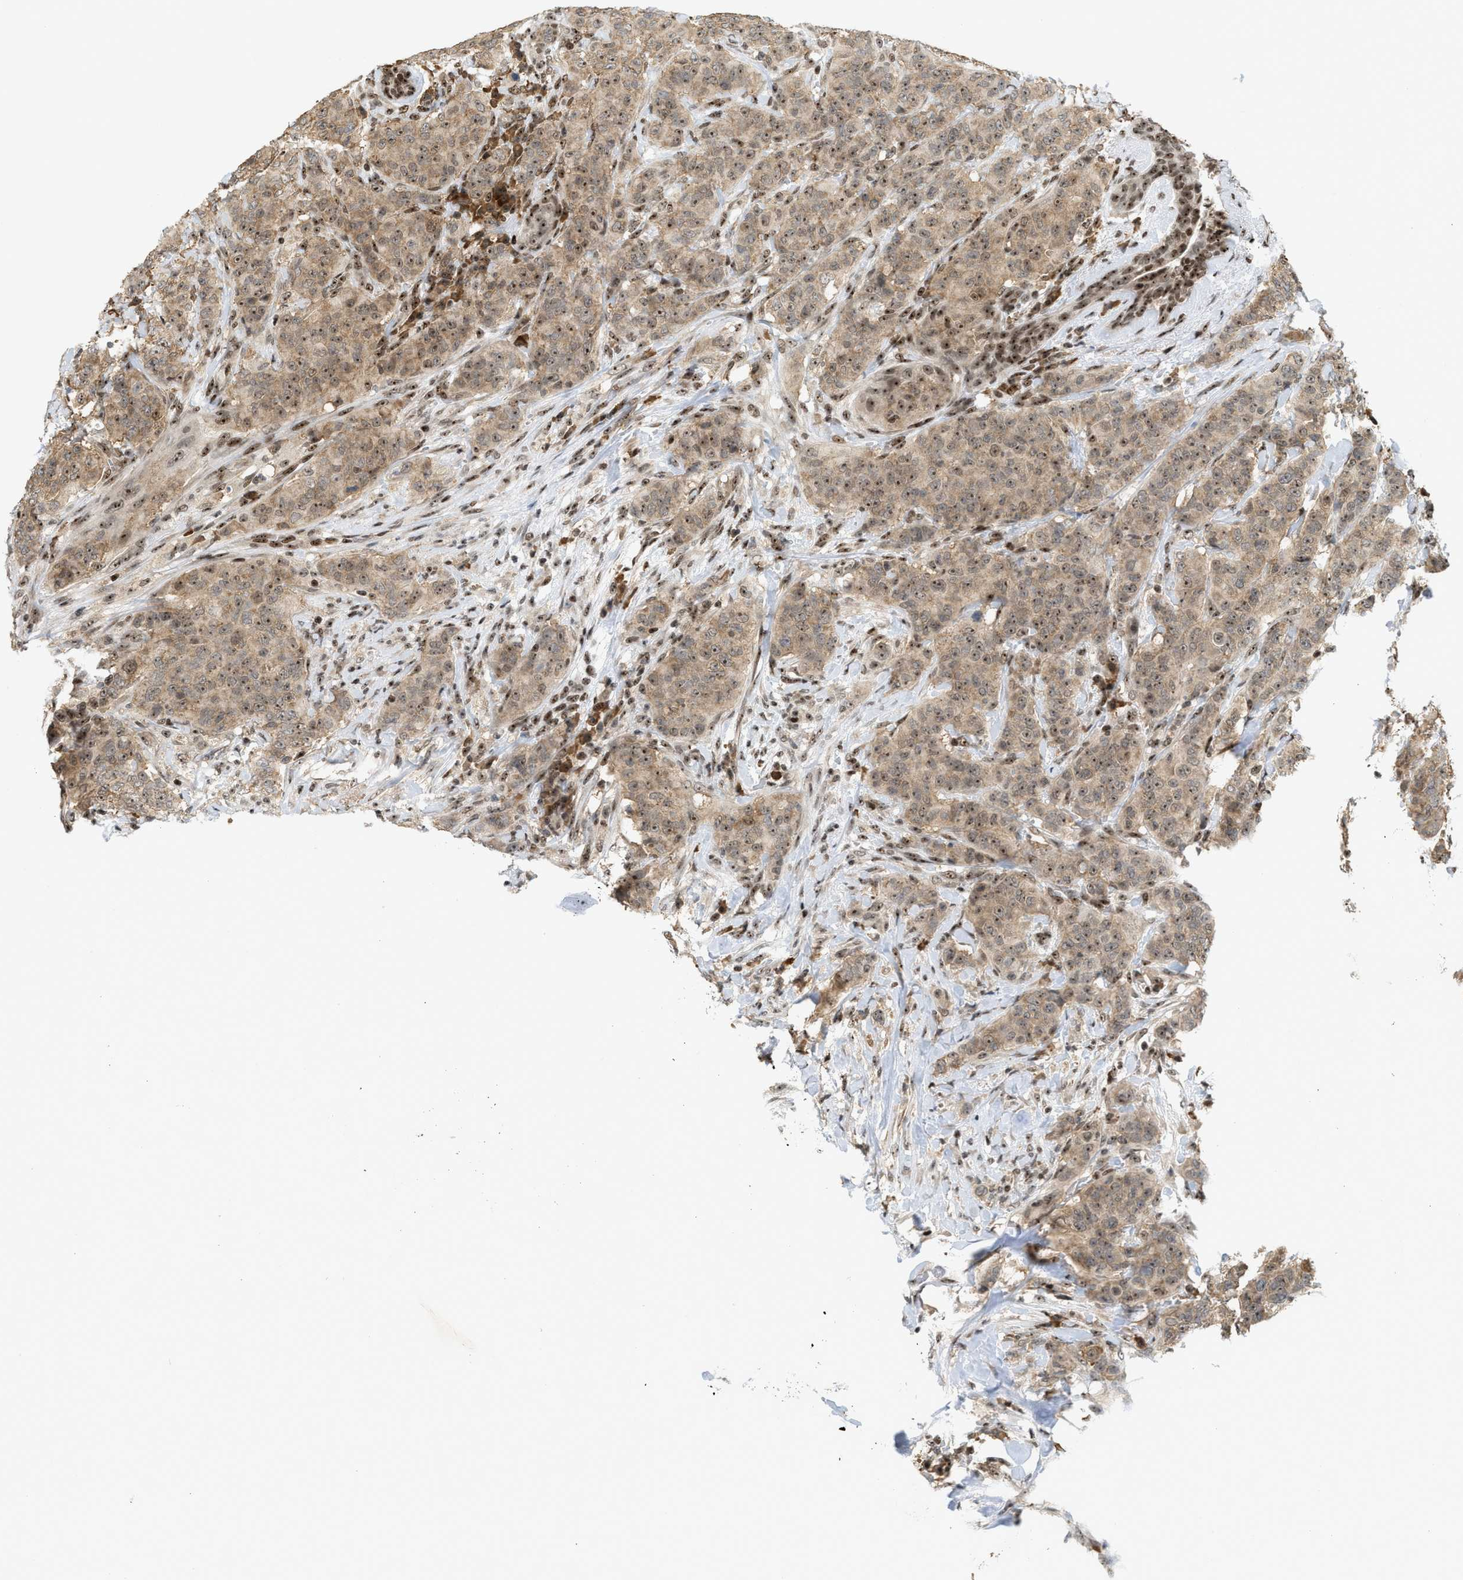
{"staining": {"intensity": "moderate", "quantity": ">75%", "location": "cytoplasmic/membranous,nuclear"}, "tissue": "breast cancer", "cell_type": "Tumor cells", "image_type": "cancer", "snomed": [{"axis": "morphology", "description": "Normal tissue, NOS"}, {"axis": "morphology", "description": "Duct carcinoma"}, {"axis": "topography", "description": "Breast"}], "caption": "Human breast cancer stained with a protein marker demonstrates moderate staining in tumor cells.", "gene": "ZNF22", "patient": {"sex": "female", "age": 40}}